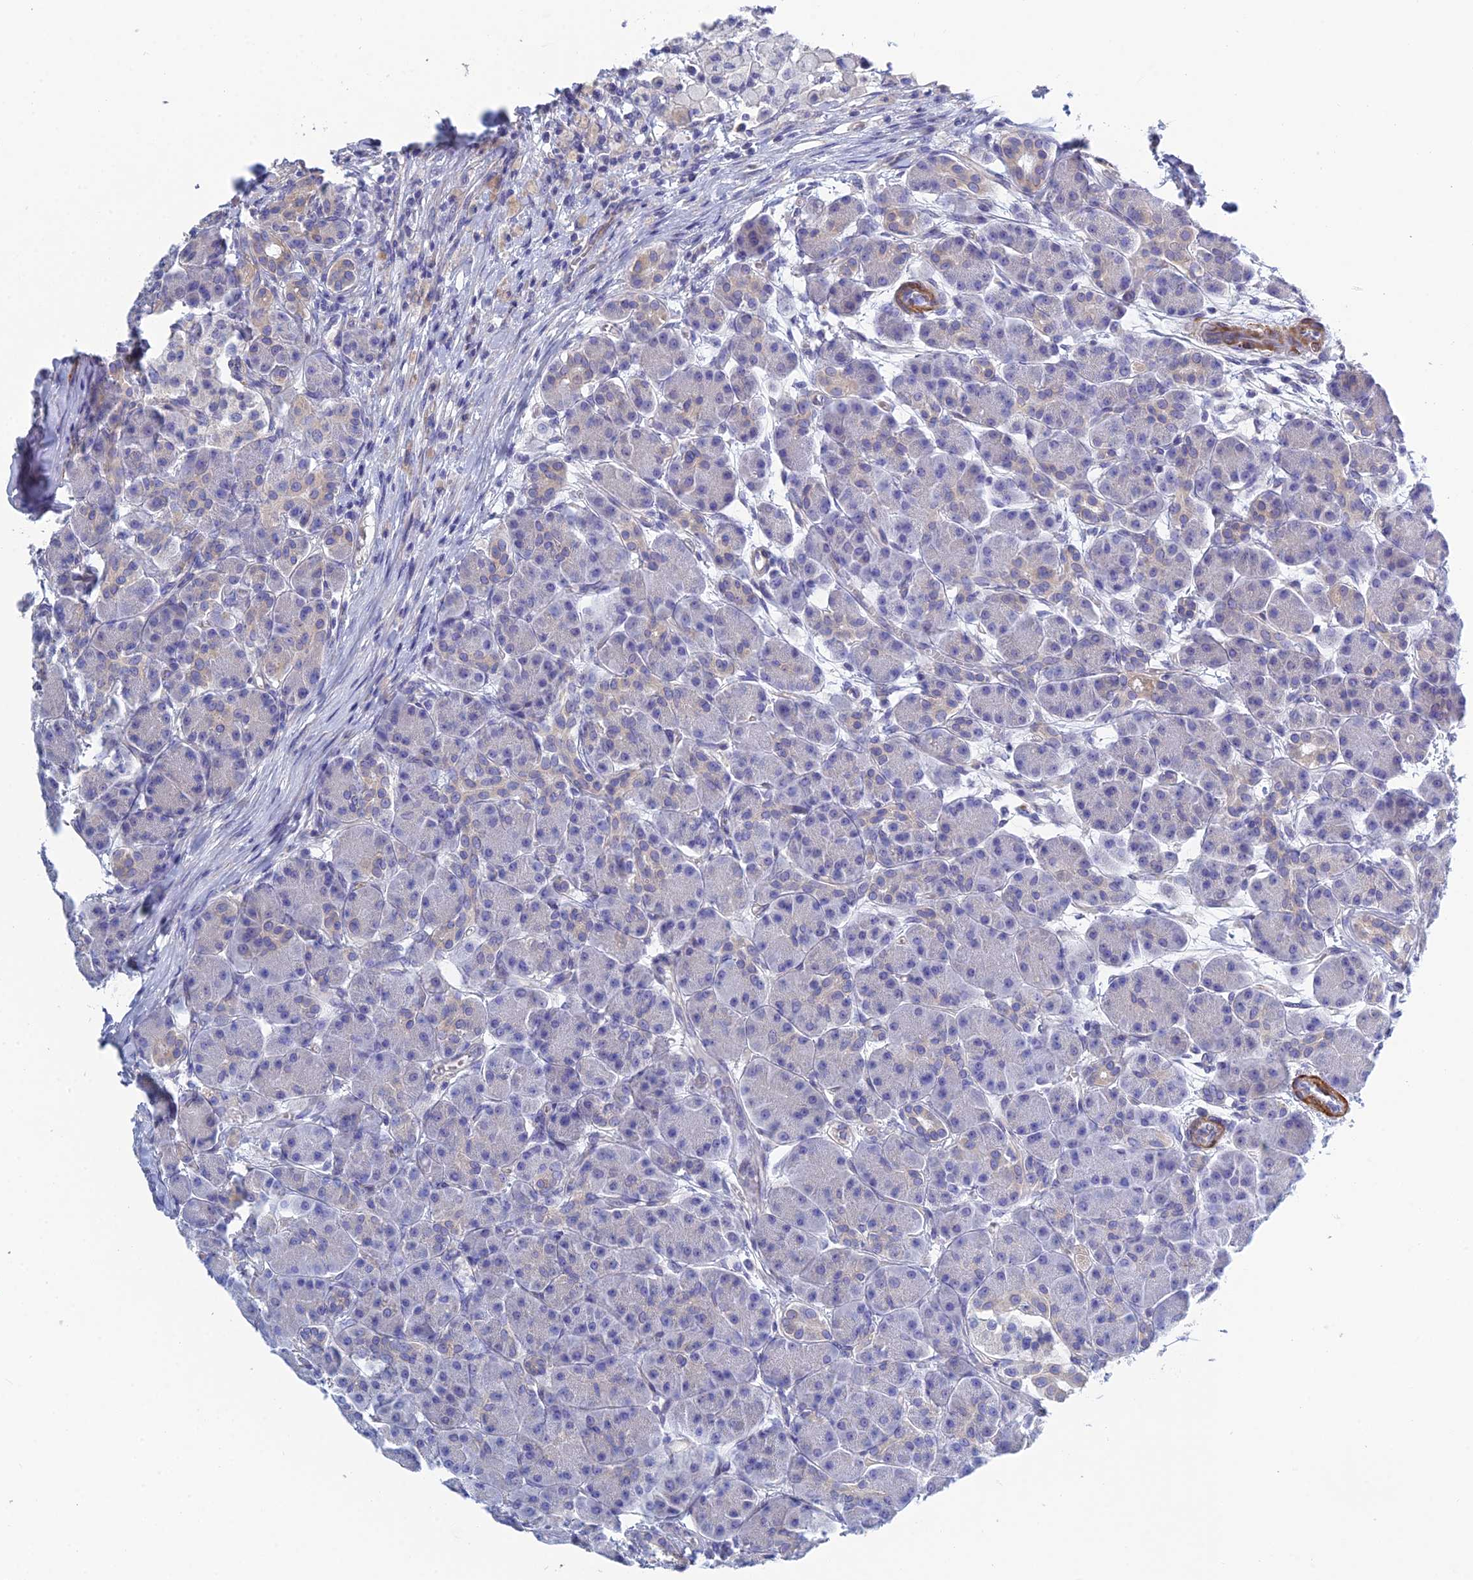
{"staining": {"intensity": "negative", "quantity": "none", "location": "none"}, "tissue": "pancreas", "cell_type": "Exocrine glandular cells", "image_type": "normal", "snomed": [{"axis": "morphology", "description": "Normal tissue, NOS"}, {"axis": "topography", "description": "Pancreas"}], "caption": "The micrograph reveals no staining of exocrine glandular cells in normal pancreas.", "gene": "PCDHA8", "patient": {"sex": "male", "age": 63}}